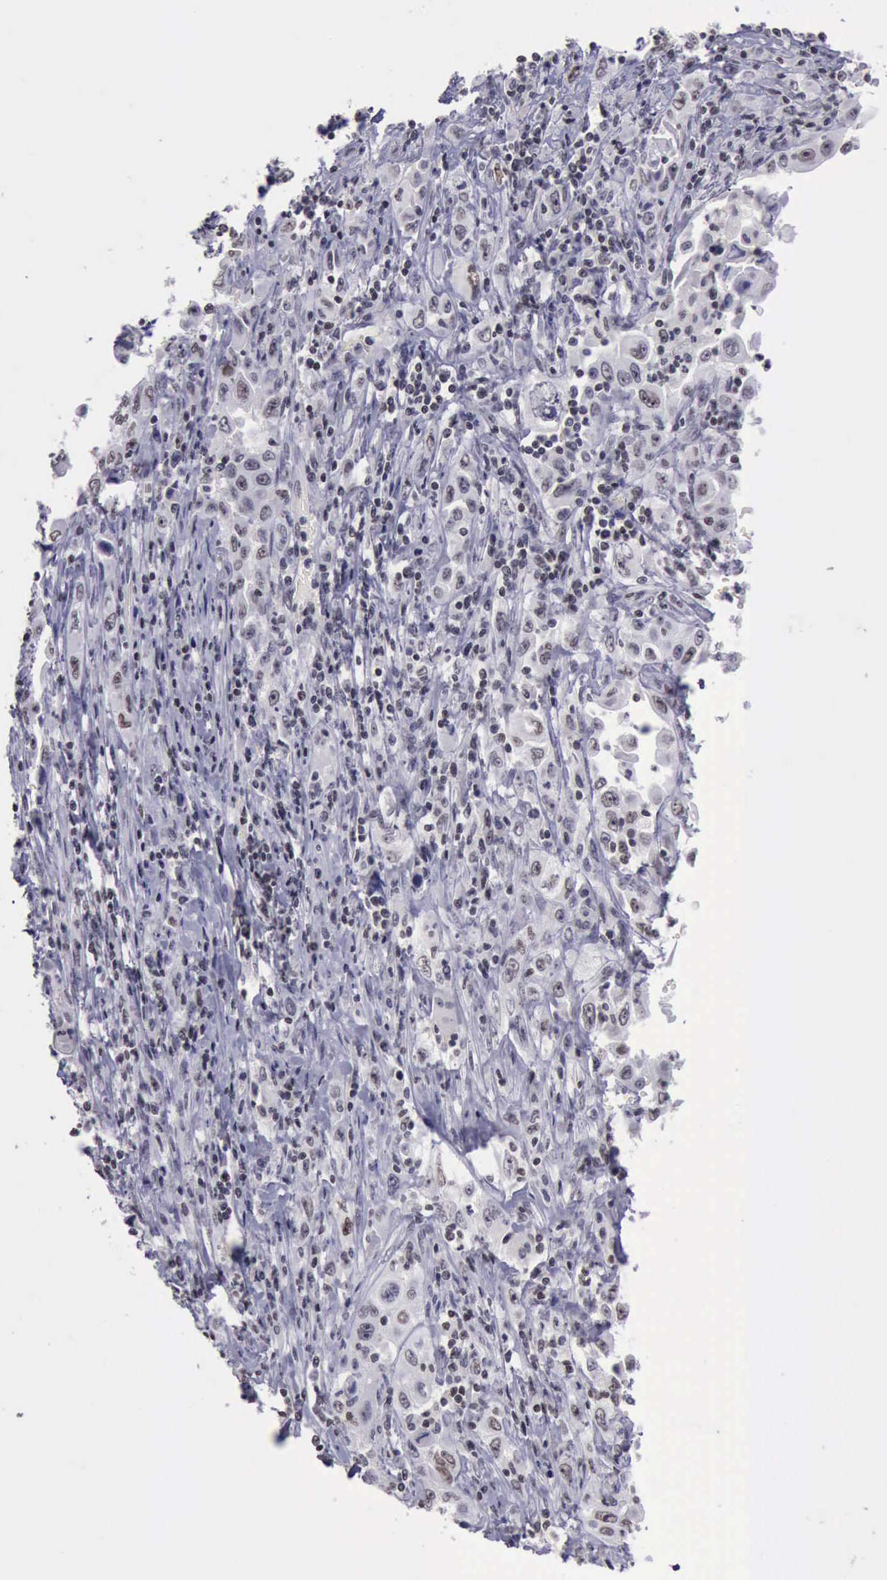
{"staining": {"intensity": "weak", "quantity": "25%-75%", "location": "nuclear"}, "tissue": "pancreatic cancer", "cell_type": "Tumor cells", "image_type": "cancer", "snomed": [{"axis": "morphology", "description": "Adenocarcinoma, NOS"}, {"axis": "topography", "description": "Pancreas"}], "caption": "Protein expression analysis of human pancreatic cancer (adenocarcinoma) reveals weak nuclear staining in approximately 25%-75% of tumor cells.", "gene": "YY1", "patient": {"sex": "male", "age": 70}}